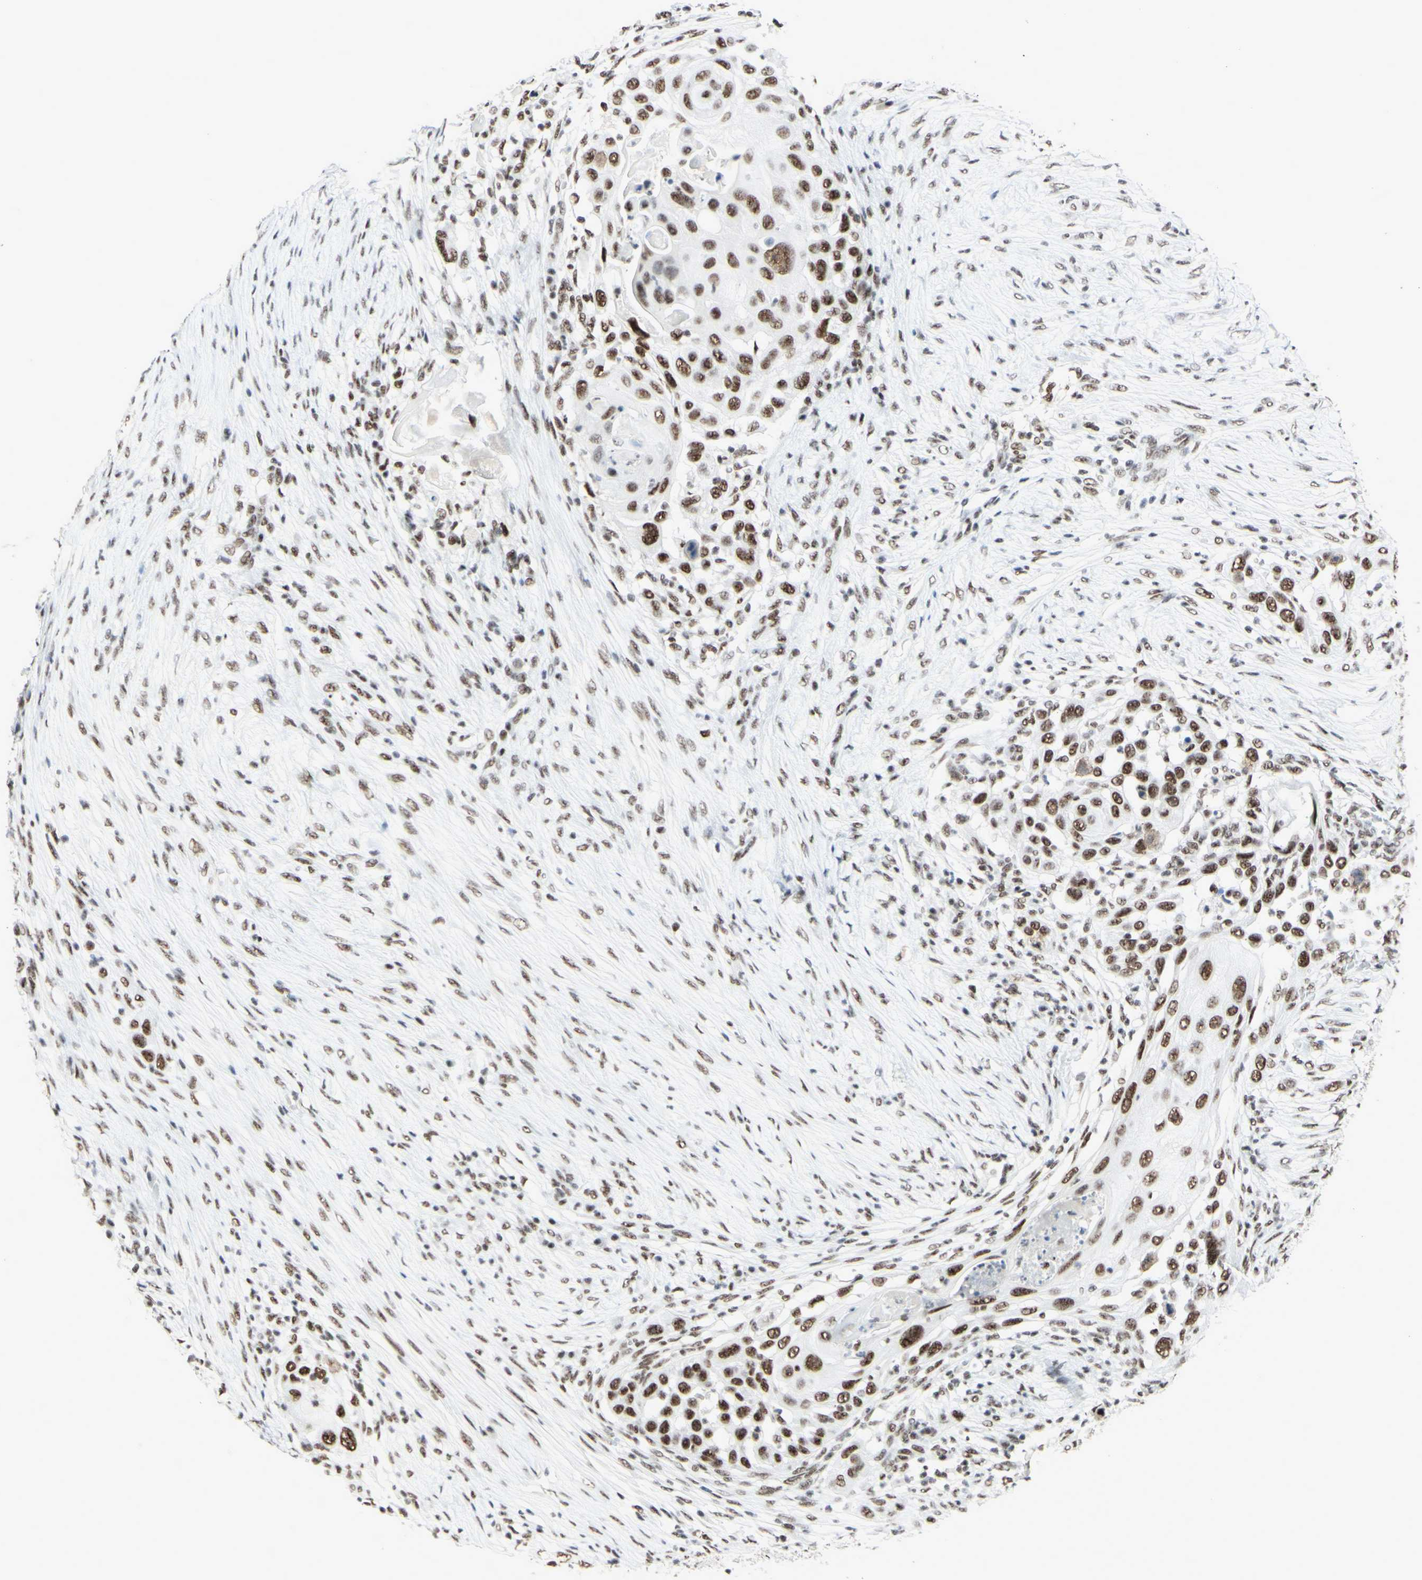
{"staining": {"intensity": "strong", "quantity": "25%-75%", "location": "nuclear"}, "tissue": "skin cancer", "cell_type": "Tumor cells", "image_type": "cancer", "snomed": [{"axis": "morphology", "description": "Squamous cell carcinoma, NOS"}, {"axis": "topography", "description": "Skin"}], "caption": "The immunohistochemical stain highlights strong nuclear positivity in tumor cells of squamous cell carcinoma (skin) tissue.", "gene": "WTAP", "patient": {"sex": "female", "age": 44}}